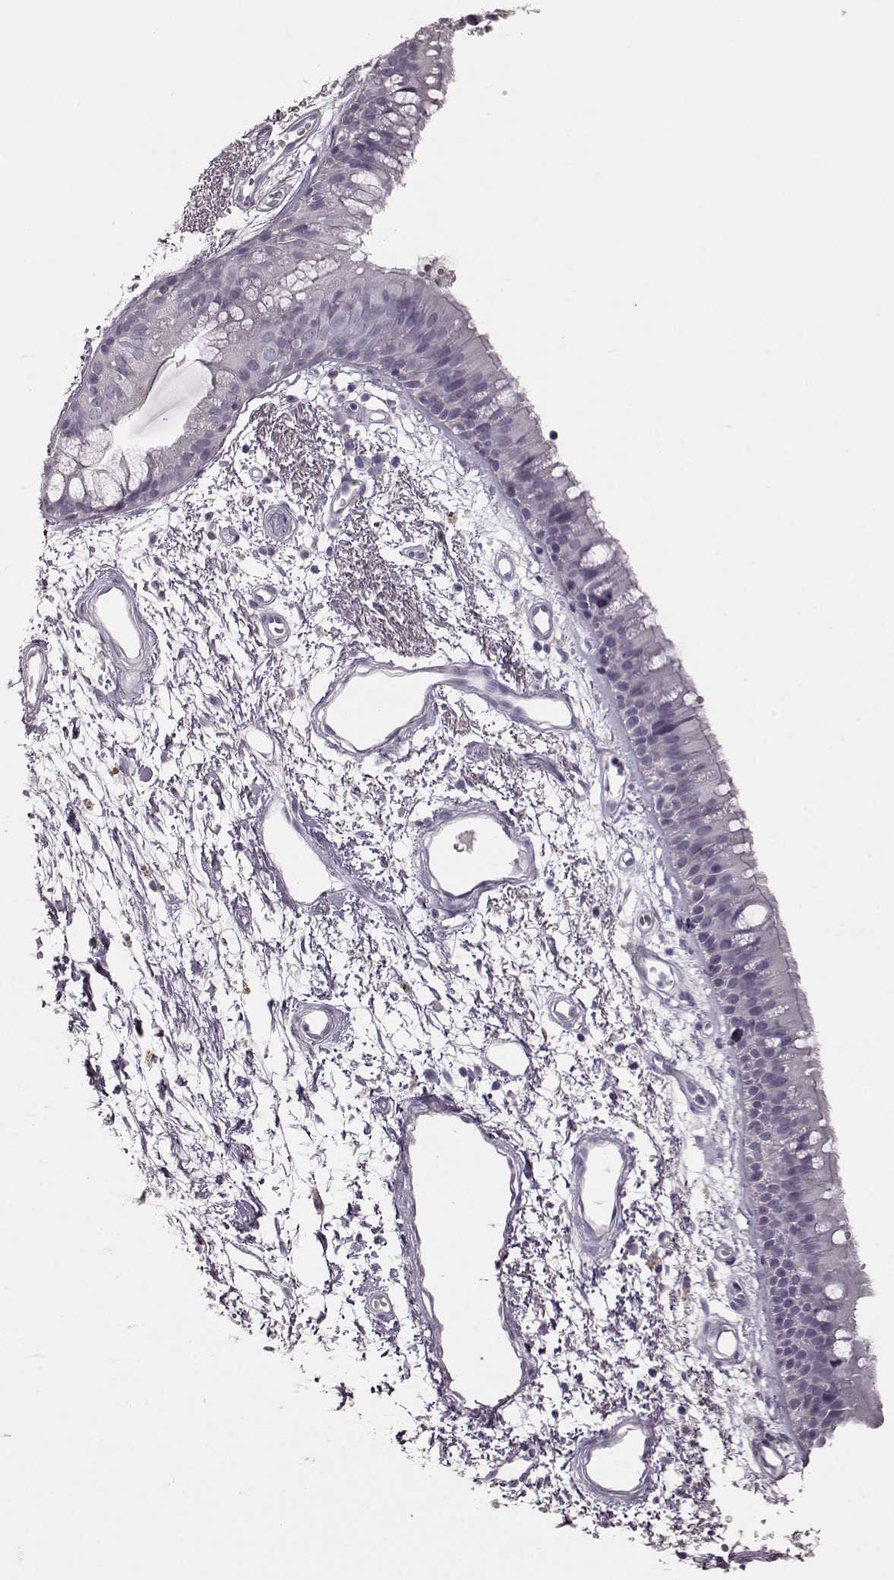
{"staining": {"intensity": "negative", "quantity": "none", "location": "none"}, "tissue": "bronchus", "cell_type": "Respiratory epithelial cells", "image_type": "normal", "snomed": [{"axis": "morphology", "description": "Normal tissue, NOS"}, {"axis": "morphology", "description": "Squamous cell carcinoma, NOS"}, {"axis": "topography", "description": "Cartilage tissue"}, {"axis": "topography", "description": "Bronchus"}, {"axis": "topography", "description": "Lung"}], "caption": "Immunohistochemistry (IHC) image of unremarkable bronchus: human bronchus stained with DAB reveals no significant protein positivity in respiratory epithelial cells.", "gene": "CRYBA2", "patient": {"sex": "male", "age": 66}}